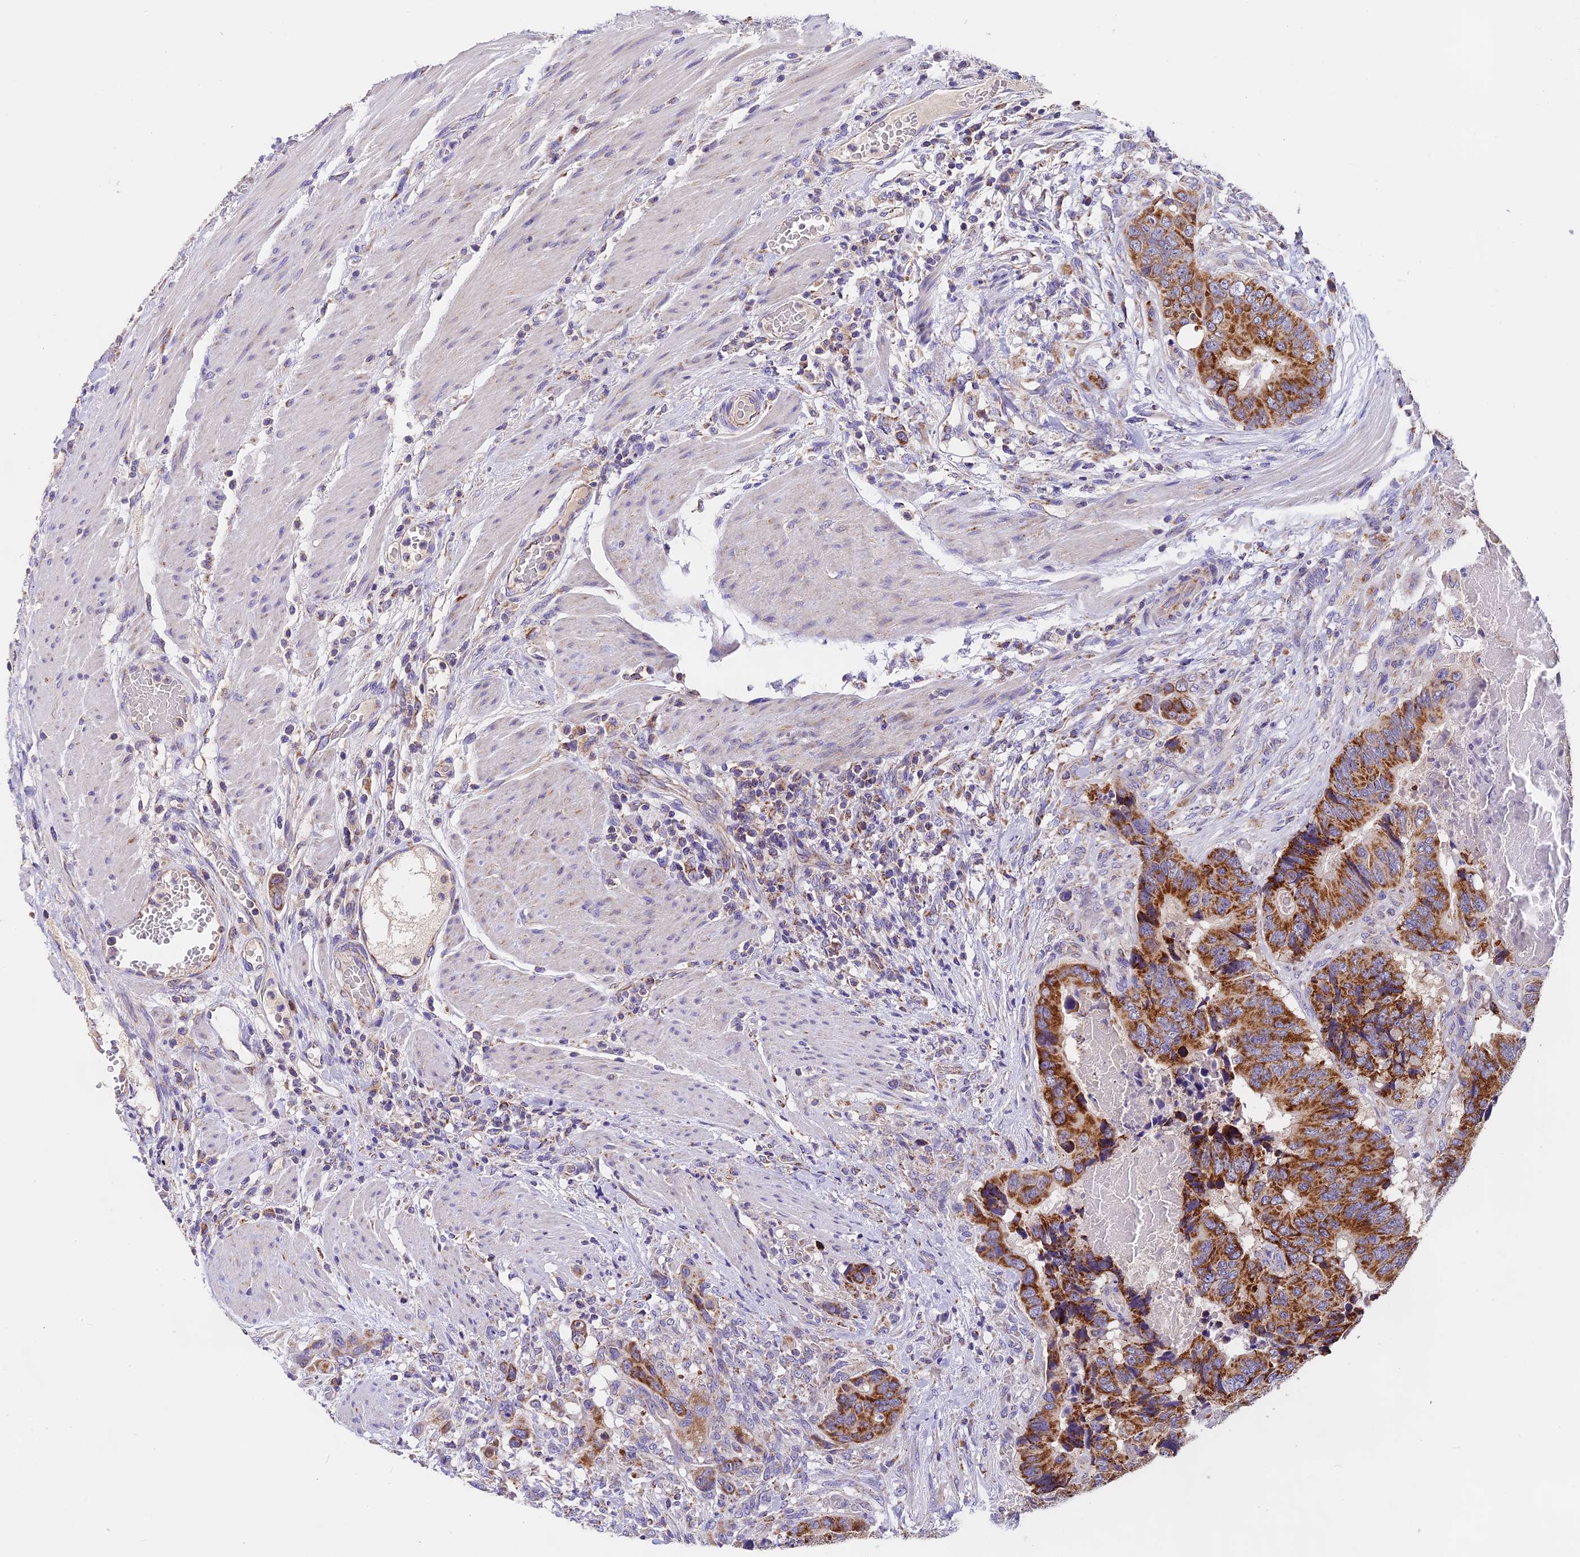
{"staining": {"intensity": "strong", "quantity": ">75%", "location": "cytoplasmic/membranous"}, "tissue": "colorectal cancer", "cell_type": "Tumor cells", "image_type": "cancer", "snomed": [{"axis": "morphology", "description": "Adenocarcinoma, NOS"}, {"axis": "topography", "description": "Colon"}], "caption": "A brown stain shows strong cytoplasmic/membranous staining of a protein in colorectal adenocarcinoma tumor cells.", "gene": "MGME1", "patient": {"sex": "male", "age": 84}}